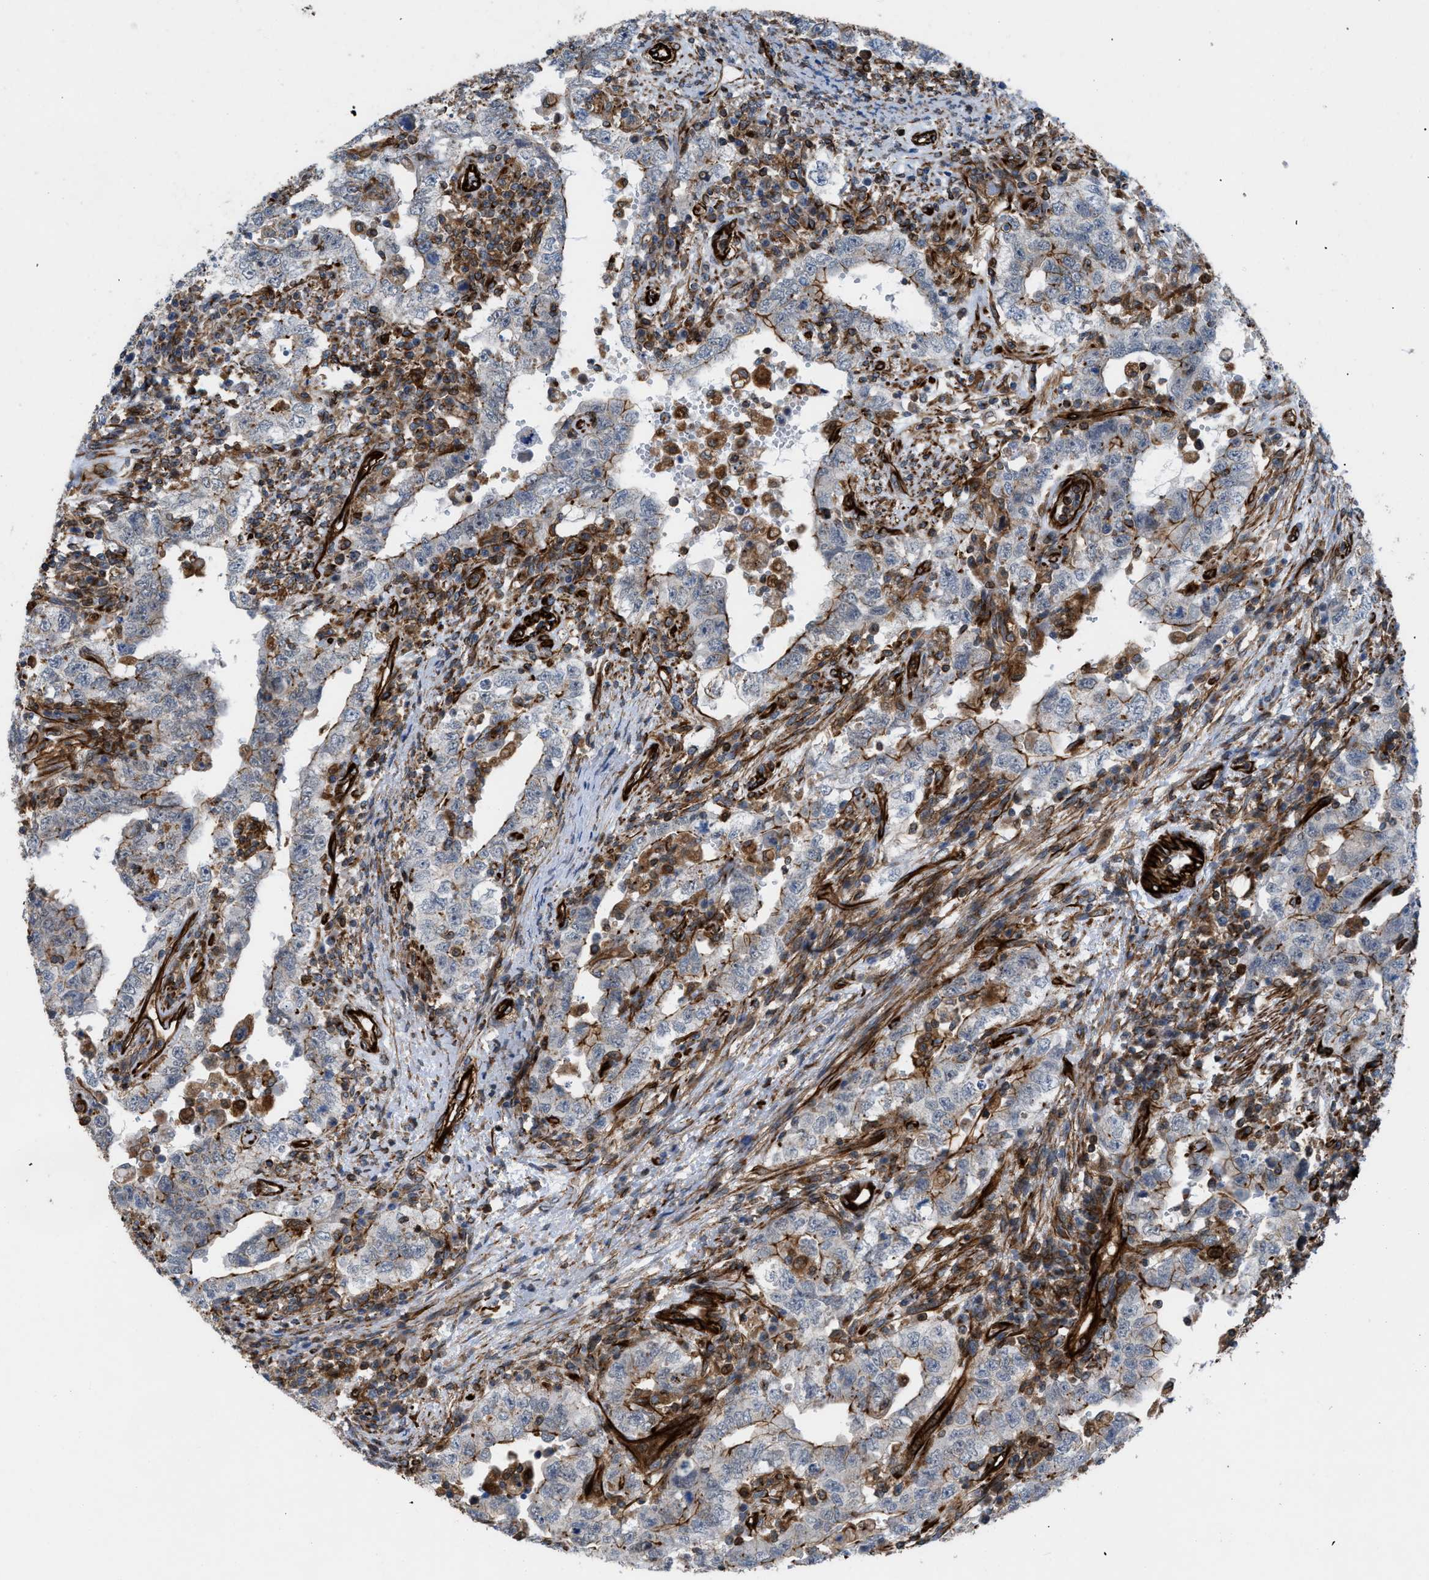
{"staining": {"intensity": "weak", "quantity": "<25%", "location": "cytoplasmic/membranous"}, "tissue": "testis cancer", "cell_type": "Tumor cells", "image_type": "cancer", "snomed": [{"axis": "morphology", "description": "Carcinoma, Embryonal, NOS"}, {"axis": "topography", "description": "Testis"}], "caption": "Human embryonal carcinoma (testis) stained for a protein using immunohistochemistry displays no positivity in tumor cells.", "gene": "PTPRE", "patient": {"sex": "male", "age": 26}}